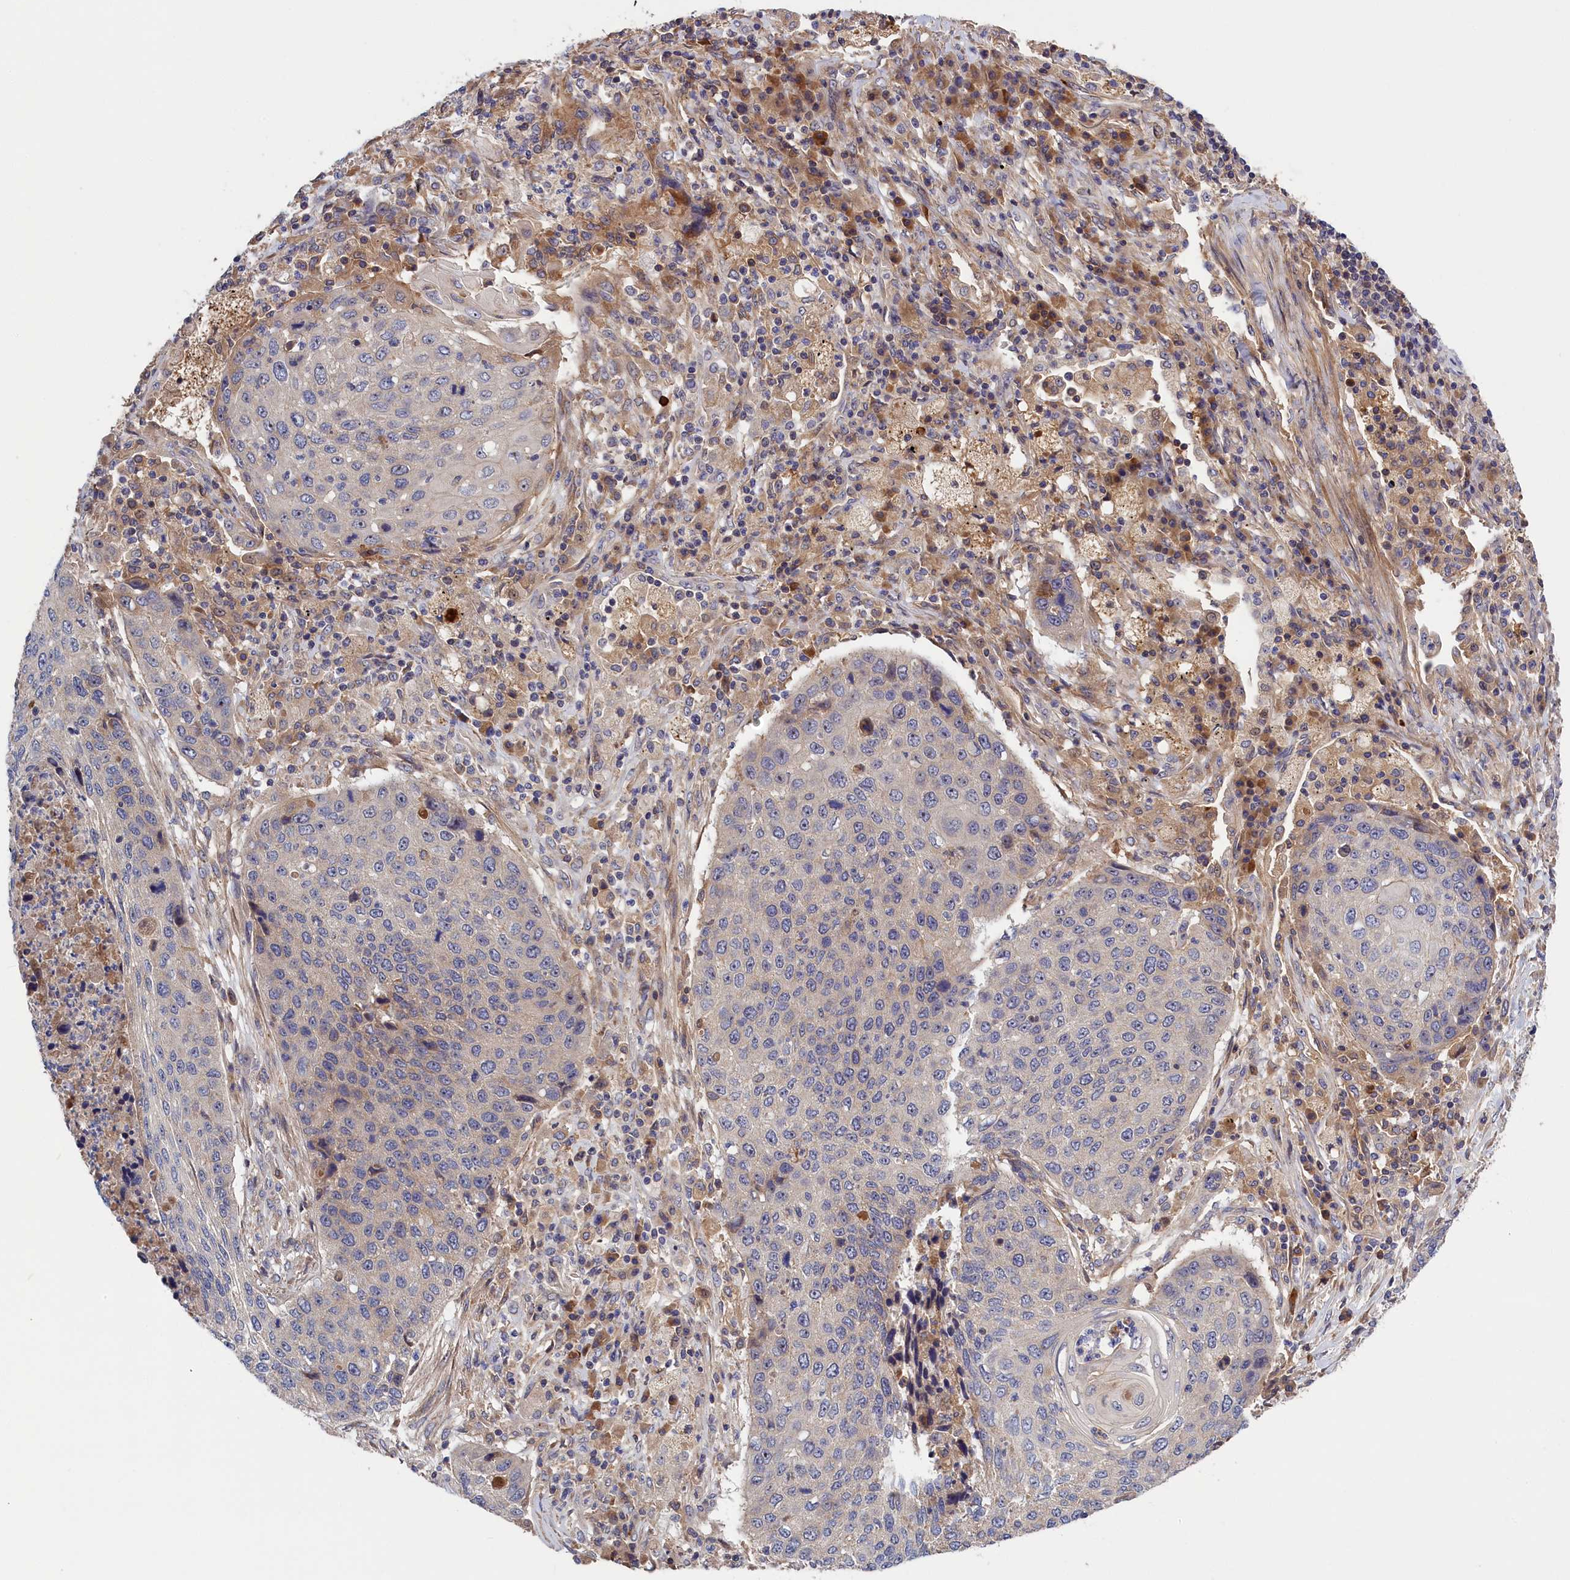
{"staining": {"intensity": "negative", "quantity": "none", "location": "none"}, "tissue": "lung cancer", "cell_type": "Tumor cells", "image_type": "cancer", "snomed": [{"axis": "morphology", "description": "Squamous cell carcinoma, NOS"}, {"axis": "topography", "description": "Lung"}], "caption": "There is no significant positivity in tumor cells of lung squamous cell carcinoma.", "gene": "CRACD", "patient": {"sex": "female", "age": 63}}